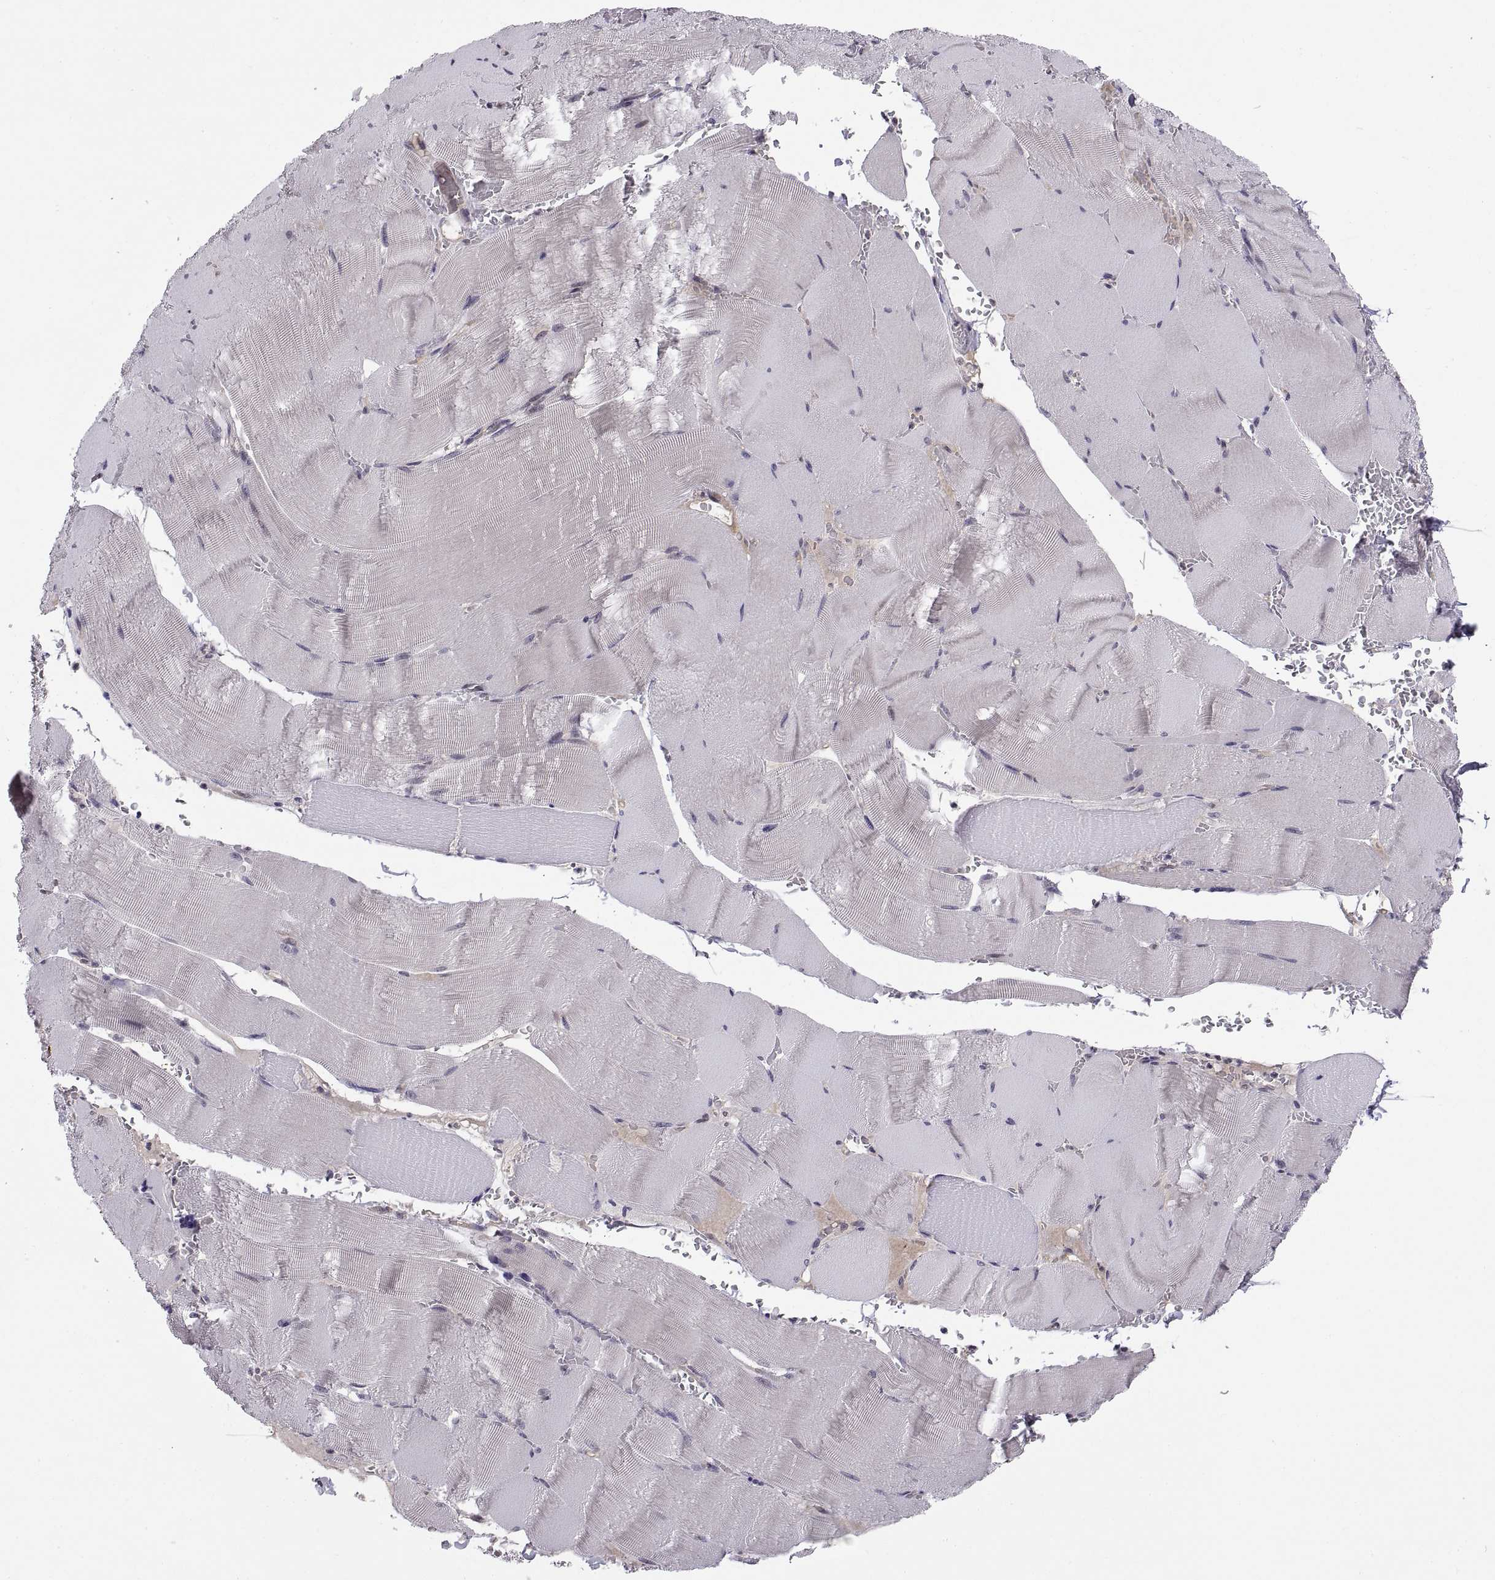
{"staining": {"intensity": "negative", "quantity": "none", "location": "none"}, "tissue": "skeletal muscle", "cell_type": "Myocytes", "image_type": "normal", "snomed": [{"axis": "morphology", "description": "Normal tissue, NOS"}, {"axis": "topography", "description": "Skeletal muscle"}], "caption": "An immunohistochemistry (IHC) histopathology image of unremarkable skeletal muscle is shown. There is no staining in myocytes of skeletal muscle. (DAB (3,3'-diaminobenzidine) immunohistochemistry (IHC) visualized using brightfield microscopy, high magnification).", "gene": "CHFR", "patient": {"sex": "male", "age": 56}}